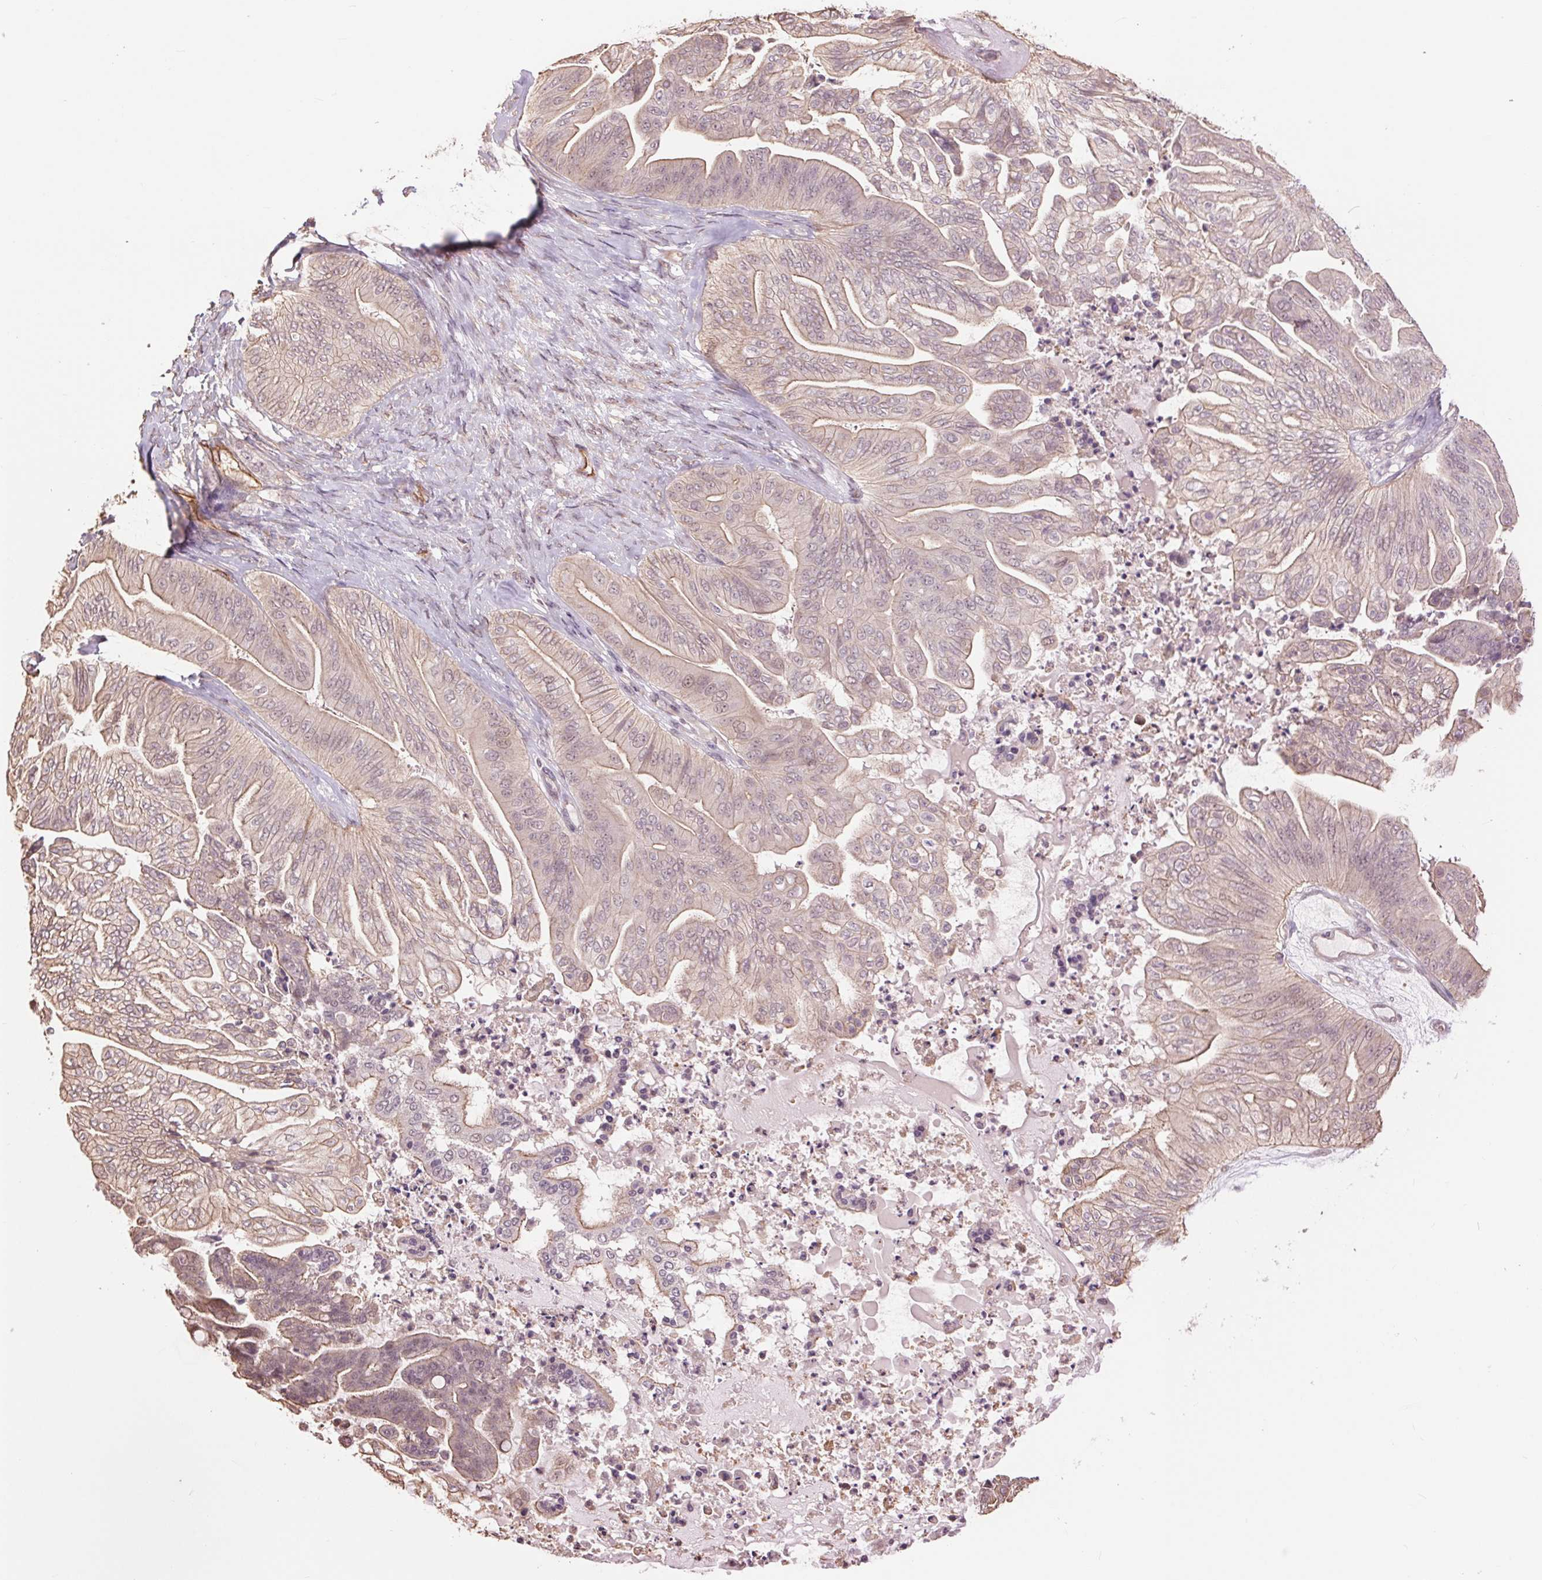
{"staining": {"intensity": "weak", "quantity": "25%-75%", "location": "cytoplasmic/membranous"}, "tissue": "ovarian cancer", "cell_type": "Tumor cells", "image_type": "cancer", "snomed": [{"axis": "morphology", "description": "Cystadenocarcinoma, mucinous, NOS"}, {"axis": "topography", "description": "Ovary"}], "caption": "There is low levels of weak cytoplasmic/membranous expression in tumor cells of ovarian cancer (mucinous cystadenocarcinoma), as demonstrated by immunohistochemical staining (brown color).", "gene": "PALM", "patient": {"sex": "female", "age": 67}}